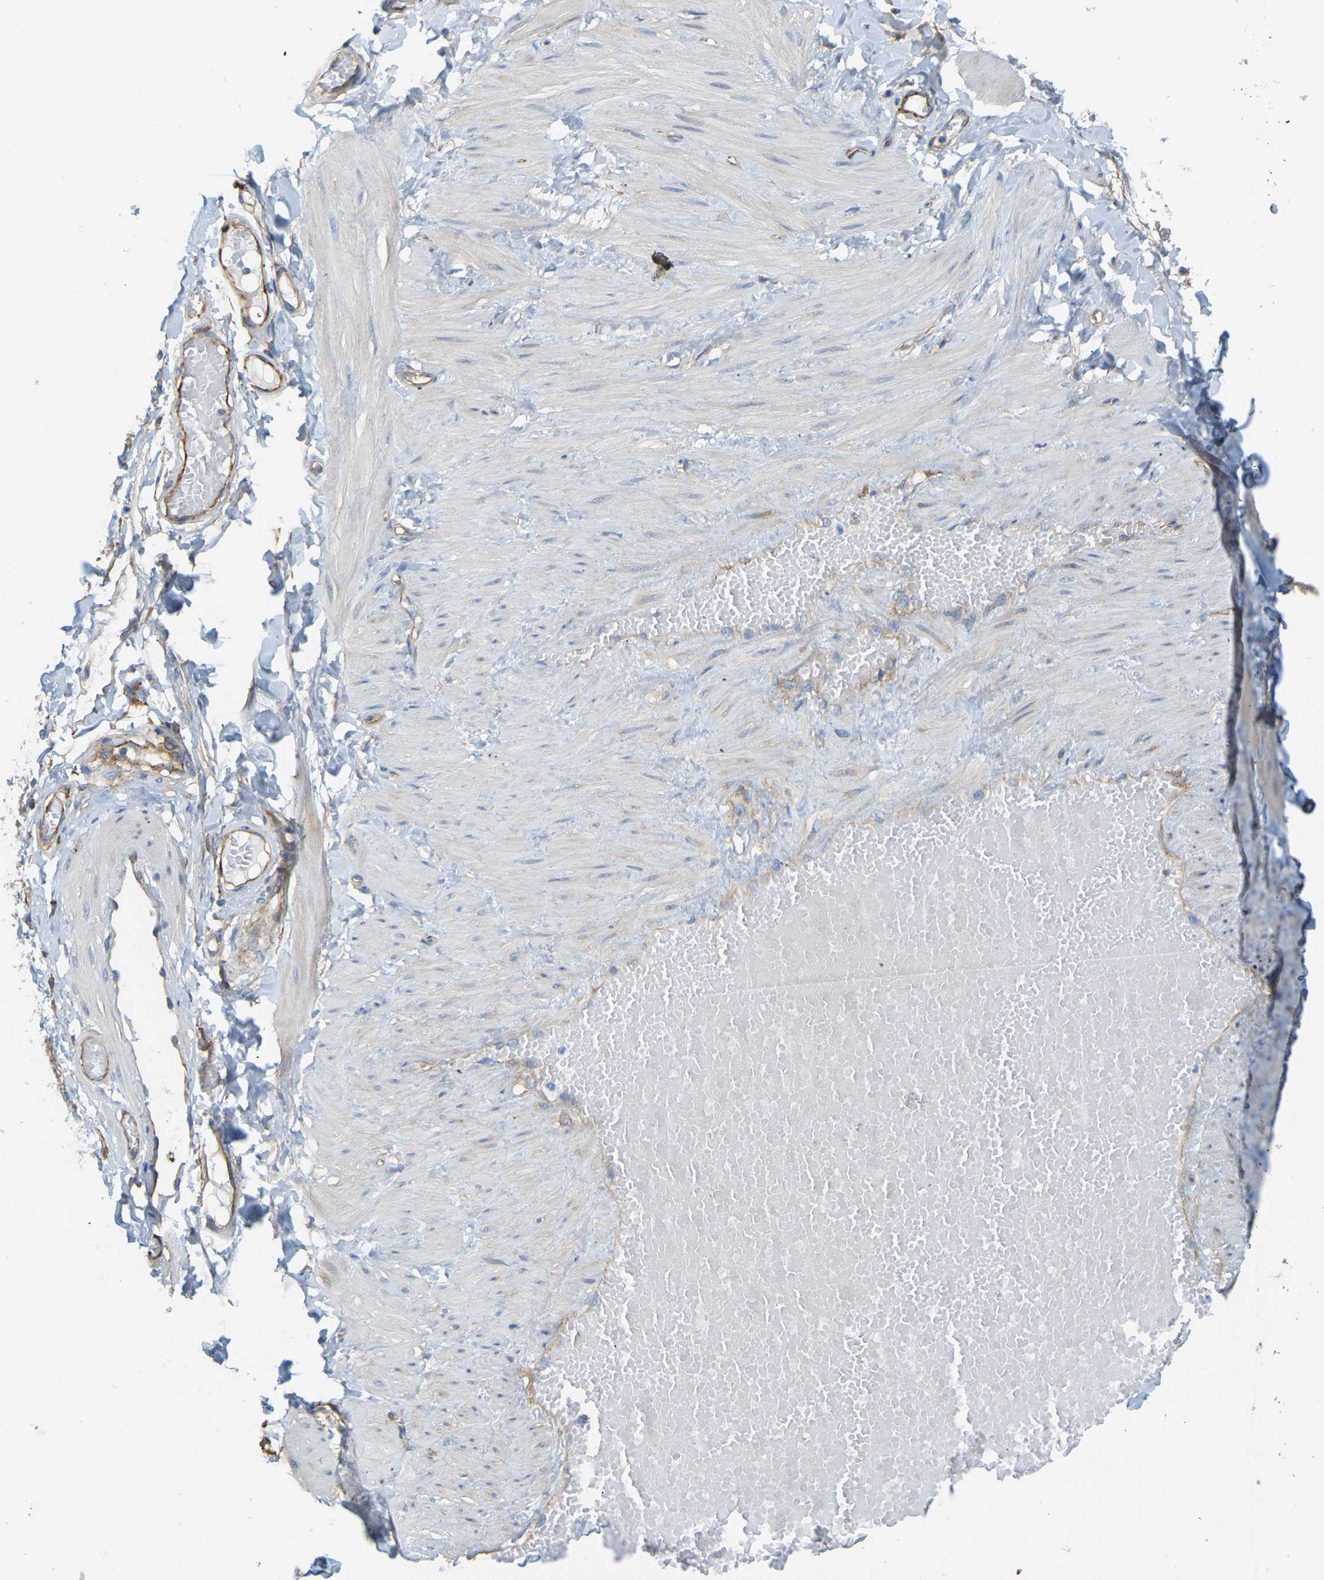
{"staining": {"intensity": "weak", "quantity": ">75%", "location": "cytoplasmic/membranous"}, "tissue": "soft tissue", "cell_type": "Fibroblasts", "image_type": "normal", "snomed": [{"axis": "morphology", "description": "Normal tissue, NOS"}, {"axis": "topography", "description": "Adipose tissue"}, {"axis": "topography", "description": "Vascular tissue"}, {"axis": "topography", "description": "Peripheral nerve tissue"}], "caption": "Weak cytoplasmic/membranous expression for a protein is present in about >75% of fibroblasts of normal soft tissue using immunohistochemistry.", "gene": "AHNAK", "patient": {"sex": "male", "age": 25}}